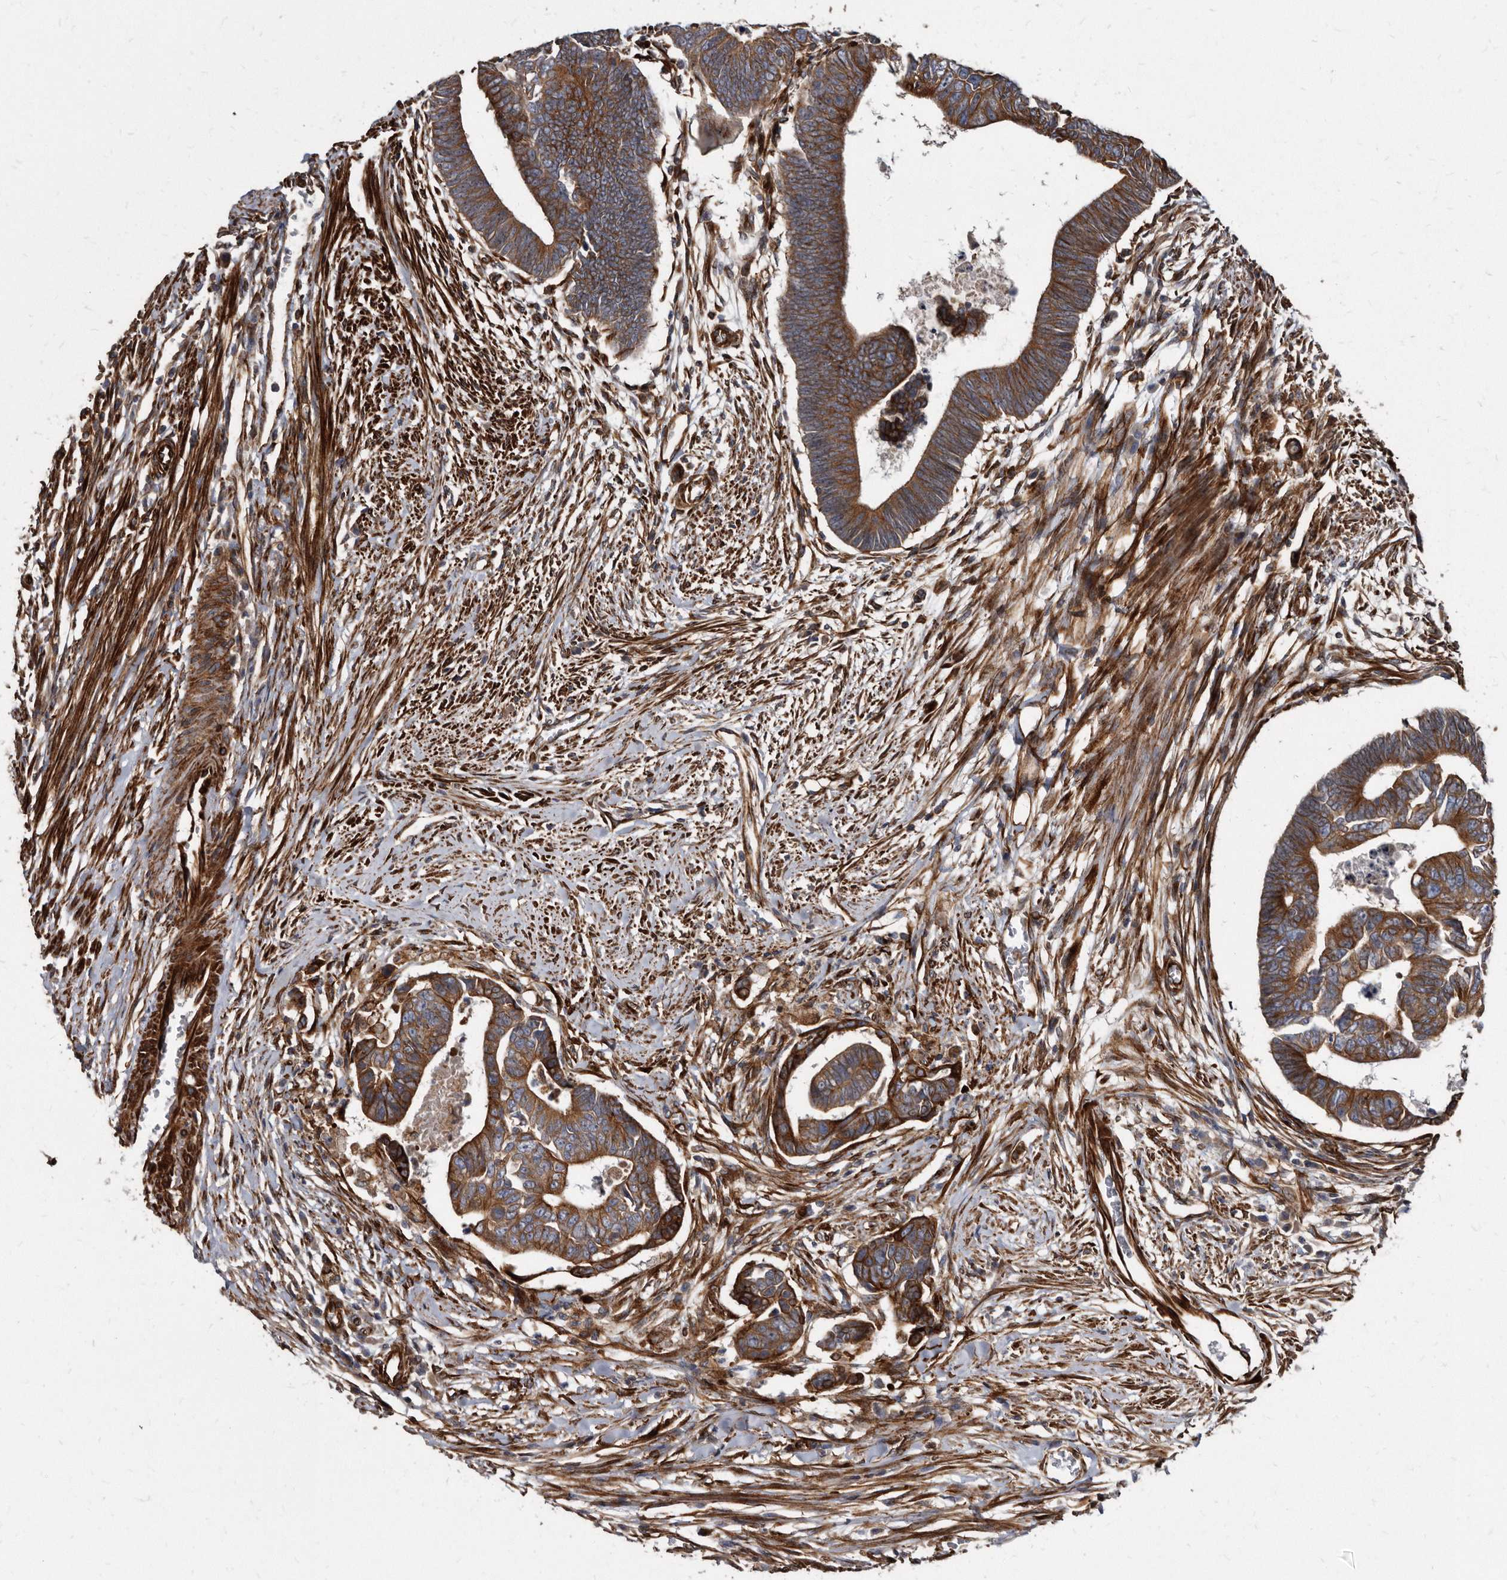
{"staining": {"intensity": "strong", "quantity": ">75%", "location": "cytoplasmic/membranous"}, "tissue": "colorectal cancer", "cell_type": "Tumor cells", "image_type": "cancer", "snomed": [{"axis": "morphology", "description": "Adenocarcinoma, NOS"}, {"axis": "topography", "description": "Rectum"}], "caption": "This image displays immunohistochemistry staining of human adenocarcinoma (colorectal), with high strong cytoplasmic/membranous expression in approximately >75% of tumor cells.", "gene": "KCTD20", "patient": {"sex": "female", "age": 65}}